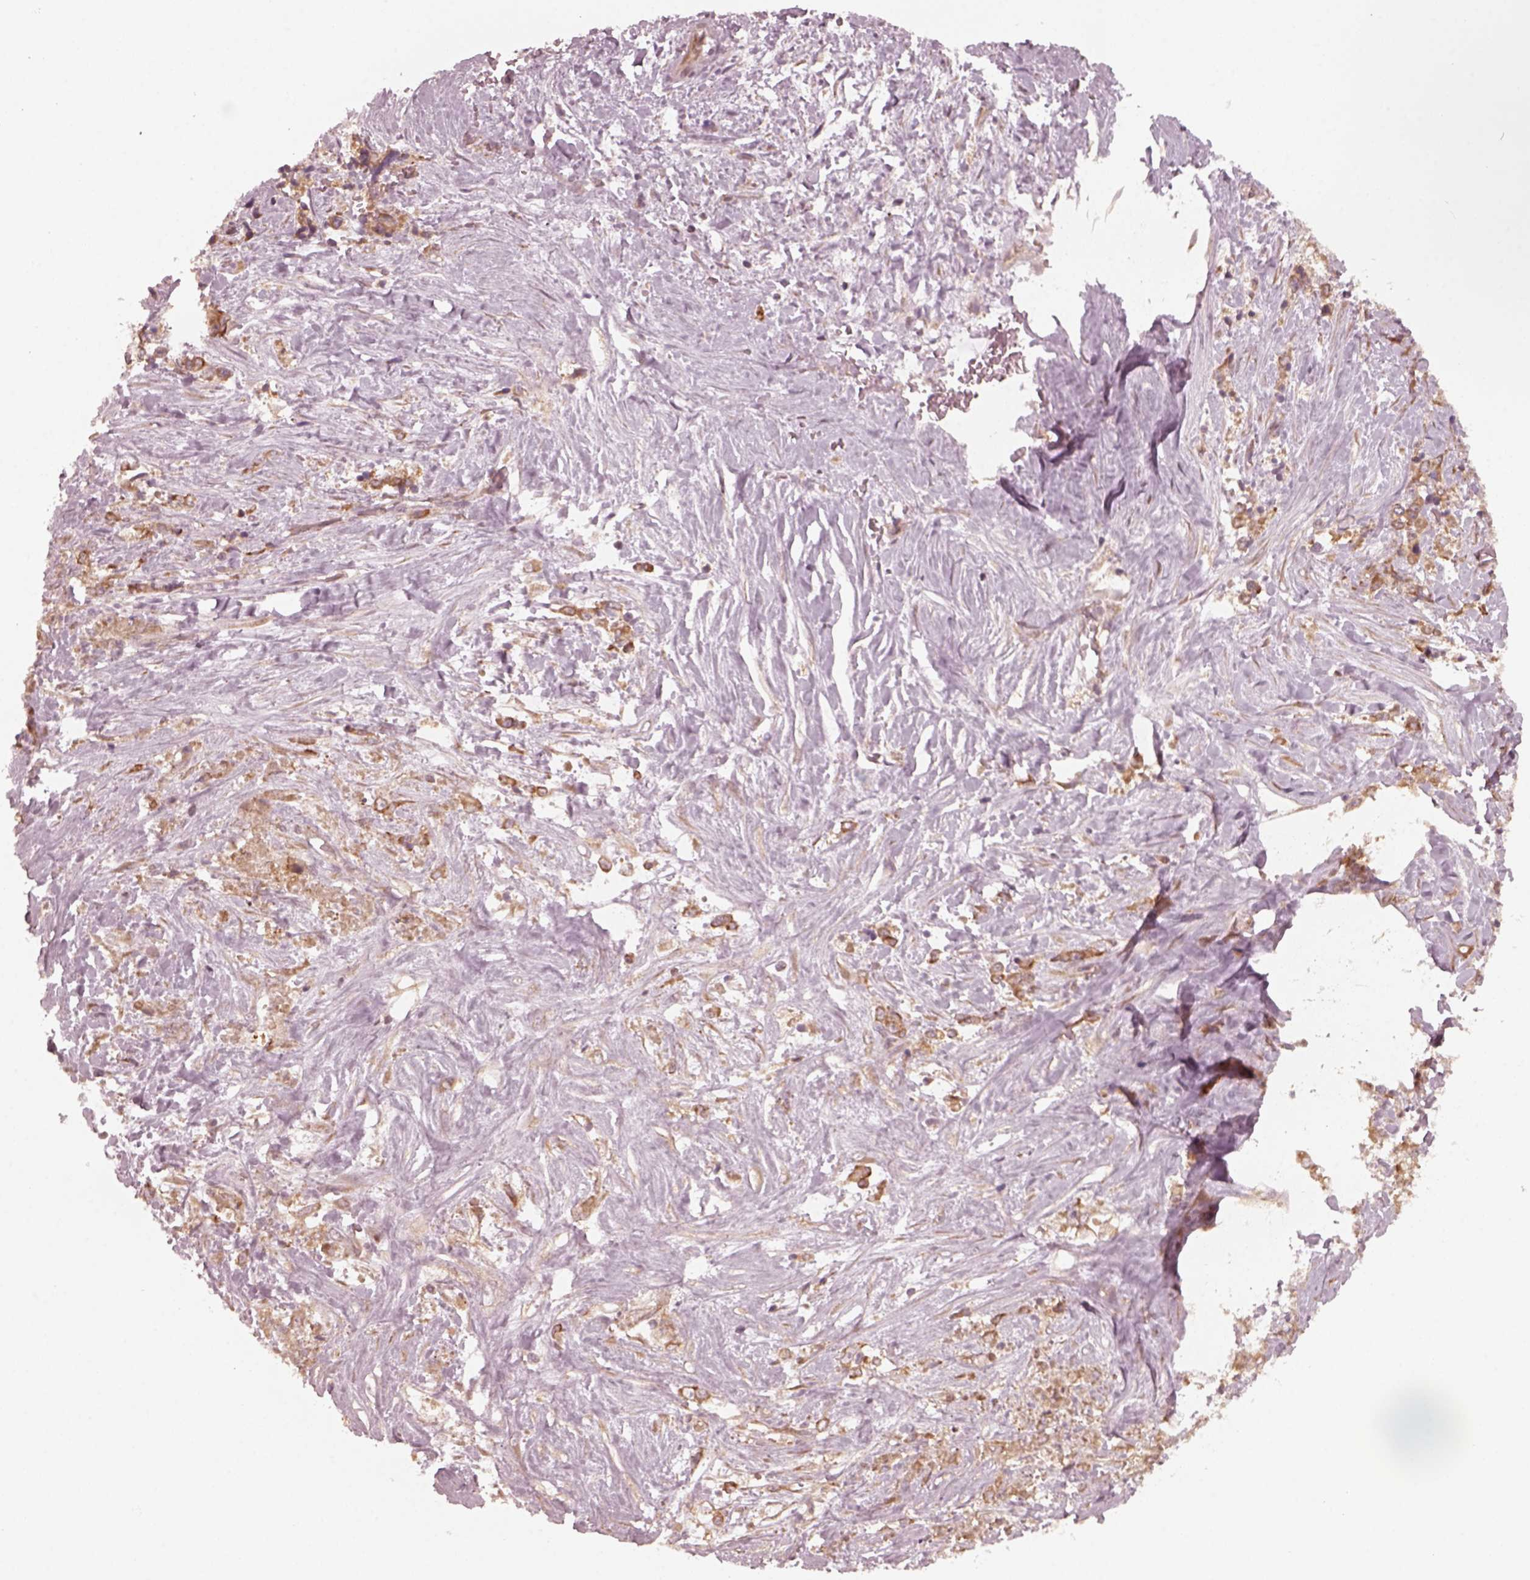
{"staining": {"intensity": "weak", "quantity": "25%-75%", "location": "cytoplasmic/membranous"}, "tissue": "stomach cancer", "cell_type": "Tumor cells", "image_type": "cancer", "snomed": [{"axis": "morphology", "description": "Adenocarcinoma, NOS"}, {"axis": "topography", "description": "Stomach"}], "caption": "The image reveals staining of stomach cancer (adenocarcinoma), revealing weak cytoplasmic/membranous protein staining (brown color) within tumor cells.", "gene": "FAF2", "patient": {"sex": "female", "age": 76}}